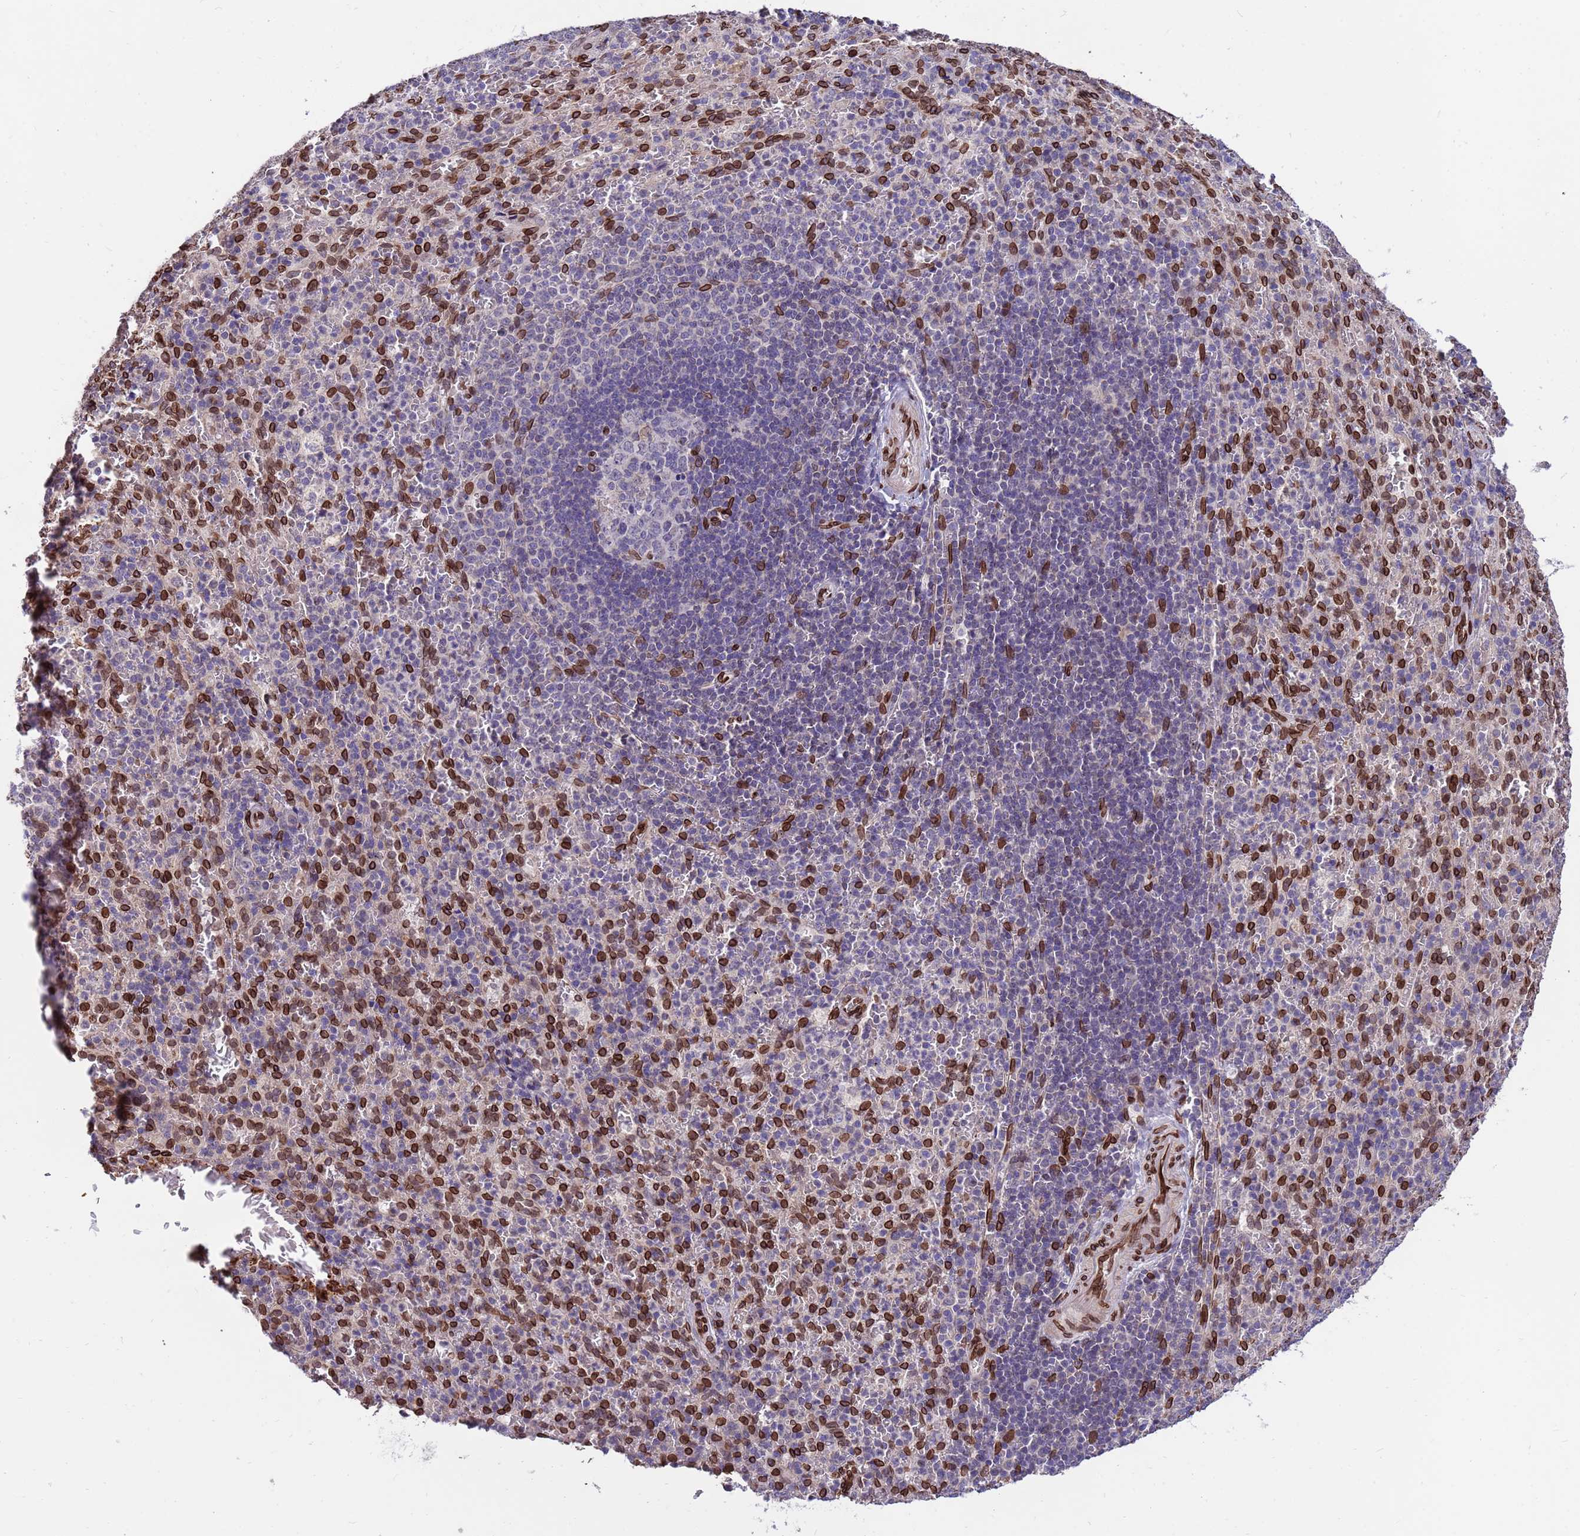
{"staining": {"intensity": "strong", "quantity": "<25%", "location": "cytoplasmic/membranous,nuclear"}, "tissue": "spleen", "cell_type": "Cells in red pulp", "image_type": "normal", "snomed": [{"axis": "morphology", "description": "Normal tissue, NOS"}, {"axis": "topography", "description": "Spleen"}], "caption": "High-power microscopy captured an immunohistochemistry micrograph of unremarkable spleen, revealing strong cytoplasmic/membranous,nuclear positivity in approximately <25% of cells in red pulp.", "gene": "GPR135", "patient": {"sex": "female", "age": 21}}